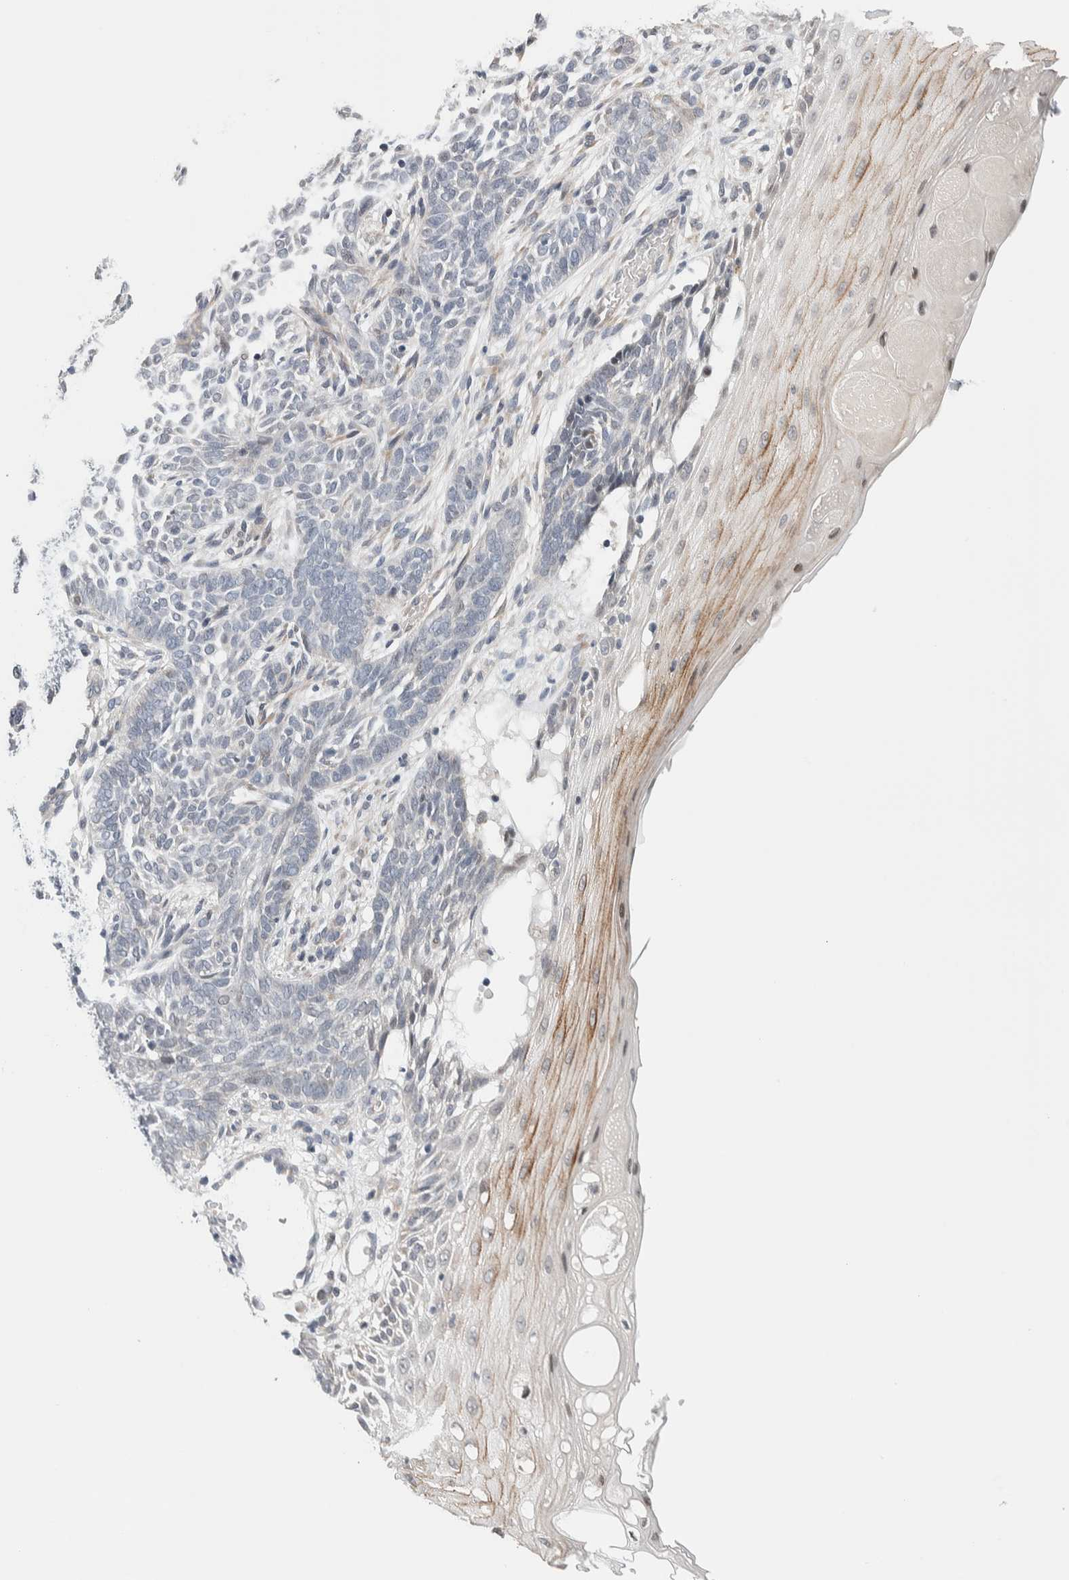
{"staining": {"intensity": "negative", "quantity": "none", "location": "none"}, "tissue": "skin cancer", "cell_type": "Tumor cells", "image_type": "cancer", "snomed": [{"axis": "morphology", "description": "Basal cell carcinoma"}, {"axis": "topography", "description": "Skin"}], "caption": "This is a image of immunohistochemistry staining of skin cancer (basal cell carcinoma), which shows no positivity in tumor cells.", "gene": "NEUROD1", "patient": {"sex": "male", "age": 87}}